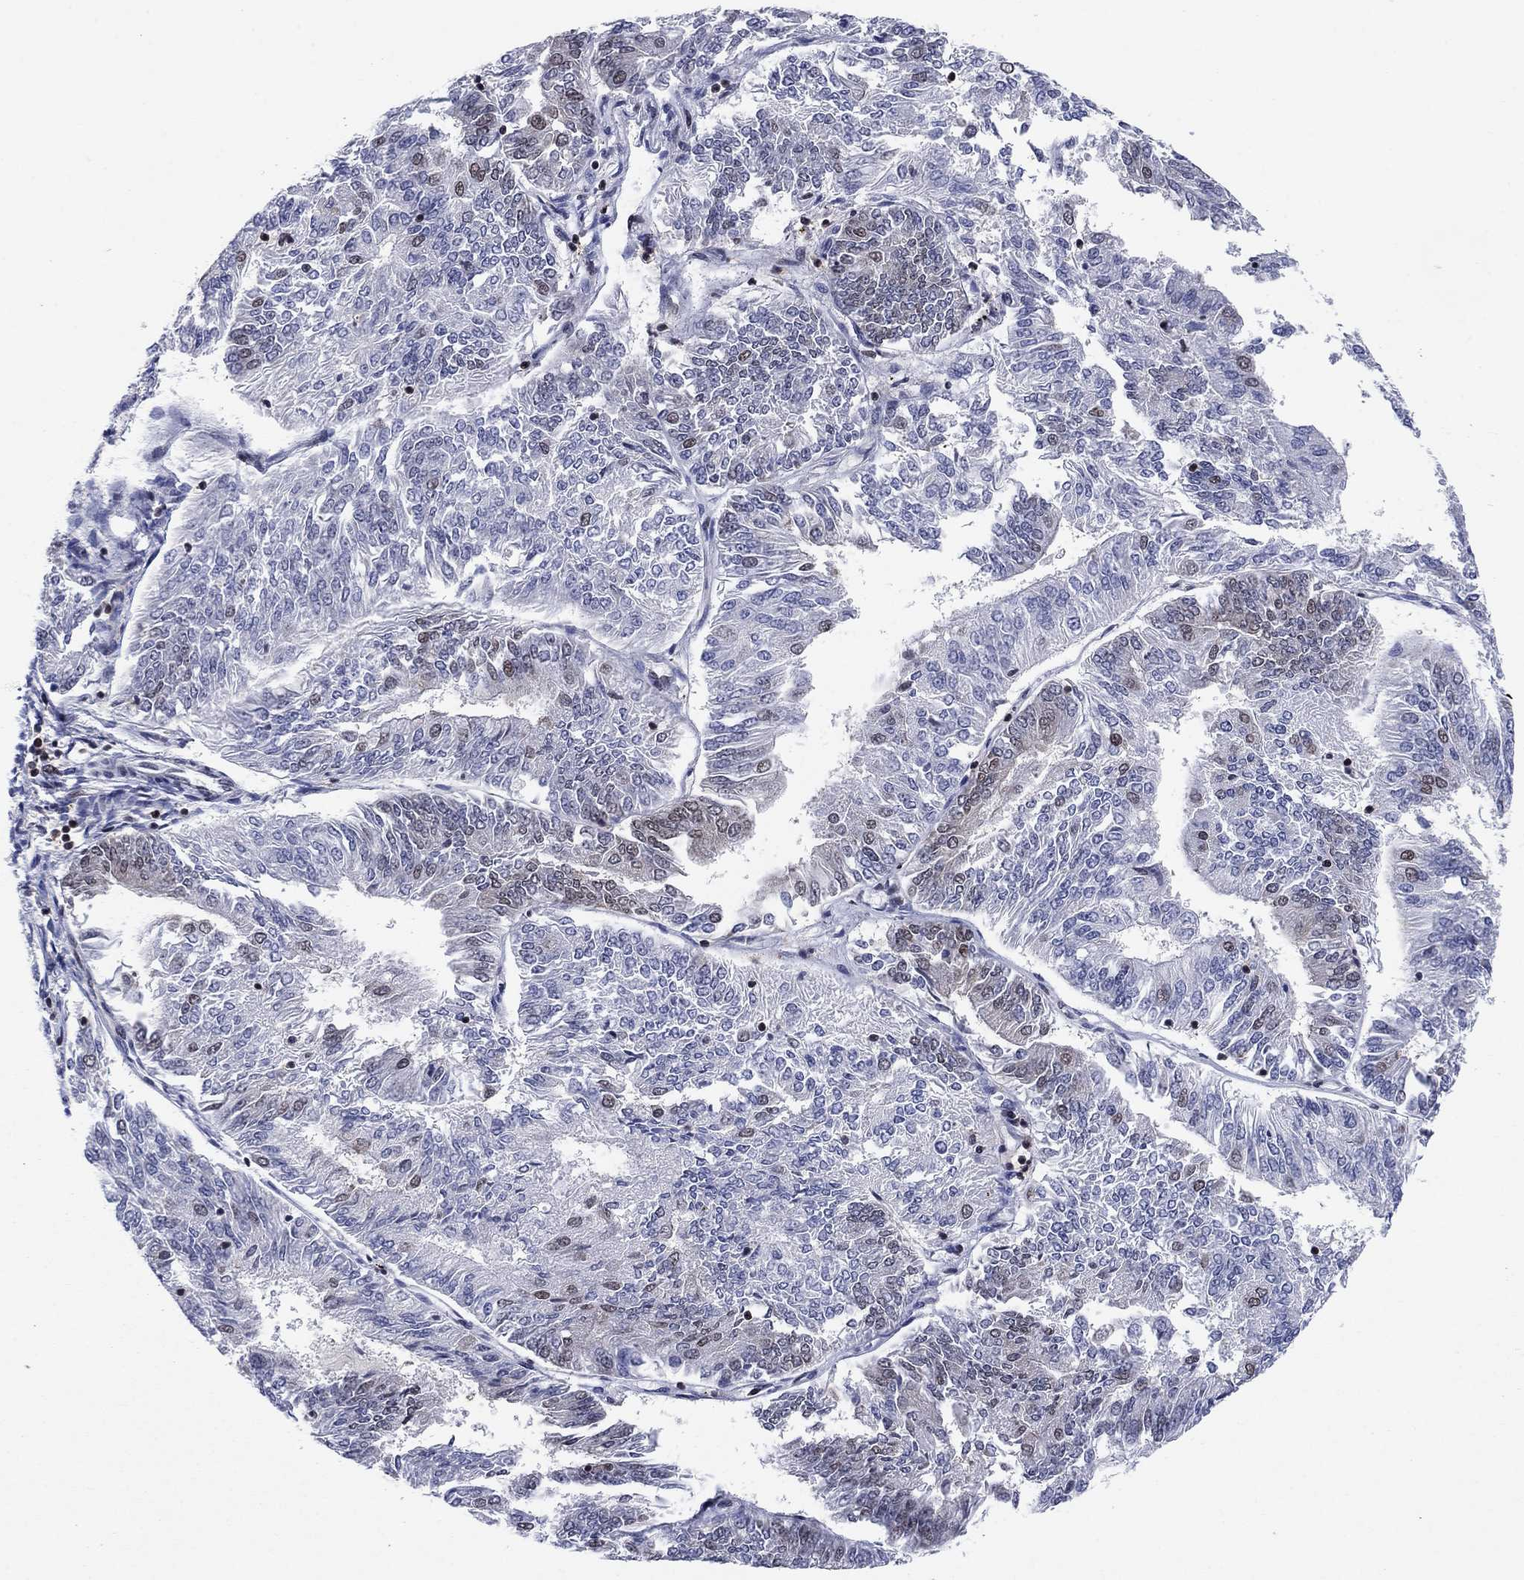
{"staining": {"intensity": "weak", "quantity": "<25%", "location": "nuclear"}, "tissue": "endometrial cancer", "cell_type": "Tumor cells", "image_type": "cancer", "snomed": [{"axis": "morphology", "description": "Adenocarcinoma, NOS"}, {"axis": "topography", "description": "Endometrium"}], "caption": "A micrograph of human endometrial adenocarcinoma is negative for staining in tumor cells. The staining was performed using DAB (3,3'-diaminobenzidine) to visualize the protein expression in brown, while the nuclei were stained in blue with hematoxylin (Magnification: 20x).", "gene": "RPRD1B", "patient": {"sex": "female", "age": 58}}